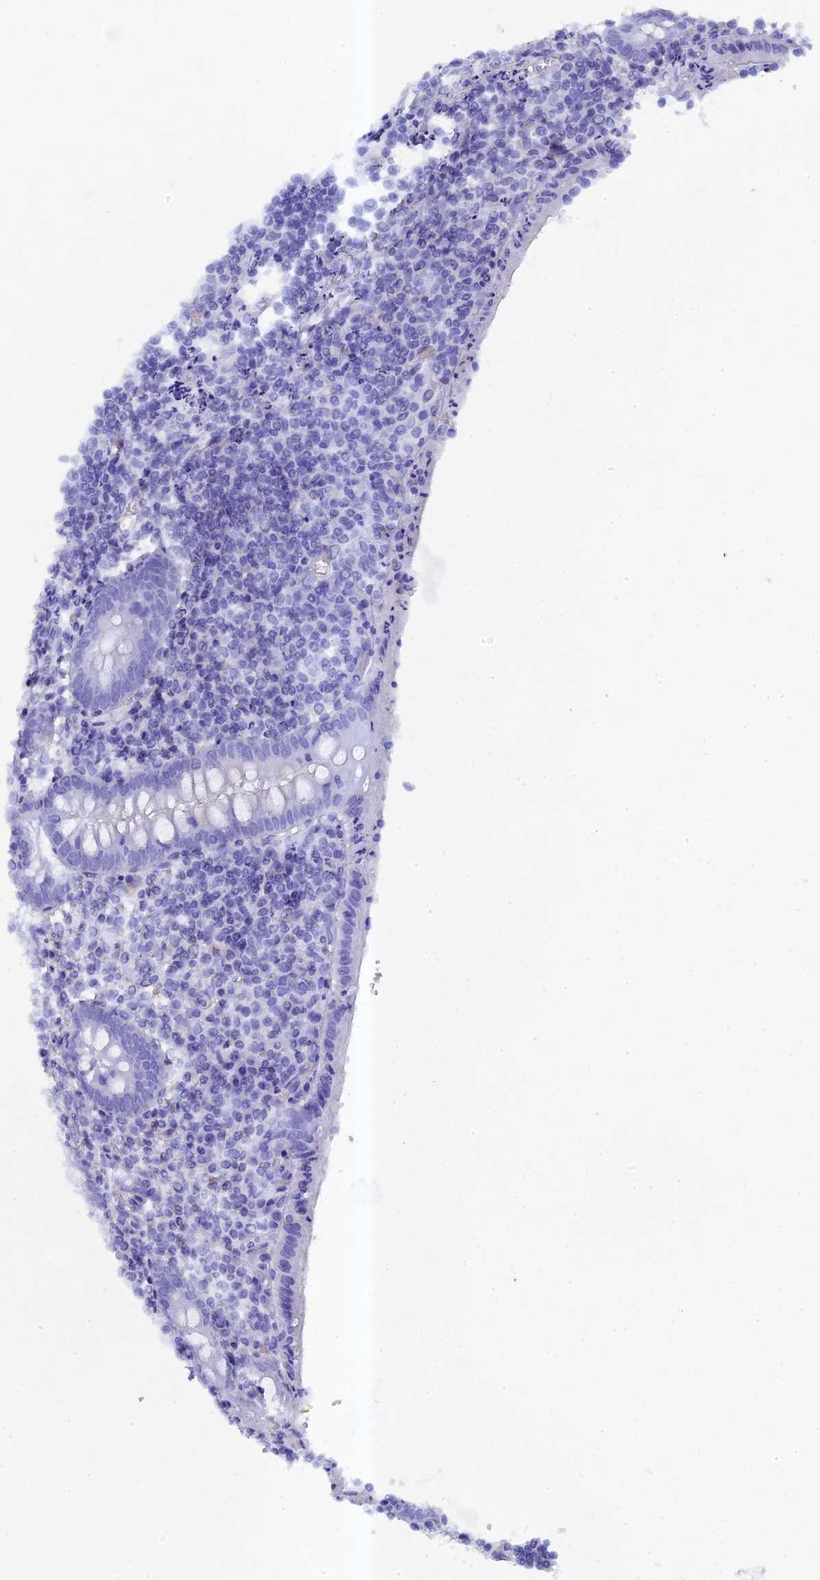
{"staining": {"intensity": "moderate", "quantity": "<25%", "location": "cytoplasmic/membranous"}, "tissue": "appendix", "cell_type": "Glandular cells", "image_type": "normal", "snomed": [{"axis": "morphology", "description": "Normal tissue, NOS"}, {"axis": "topography", "description": "Appendix"}], "caption": "Protein staining demonstrates moderate cytoplasmic/membranous staining in about <25% of glandular cells in unremarkable appendix.", "gene": "DIXDC1", "patient": {"sex": "female", "age": 17}}